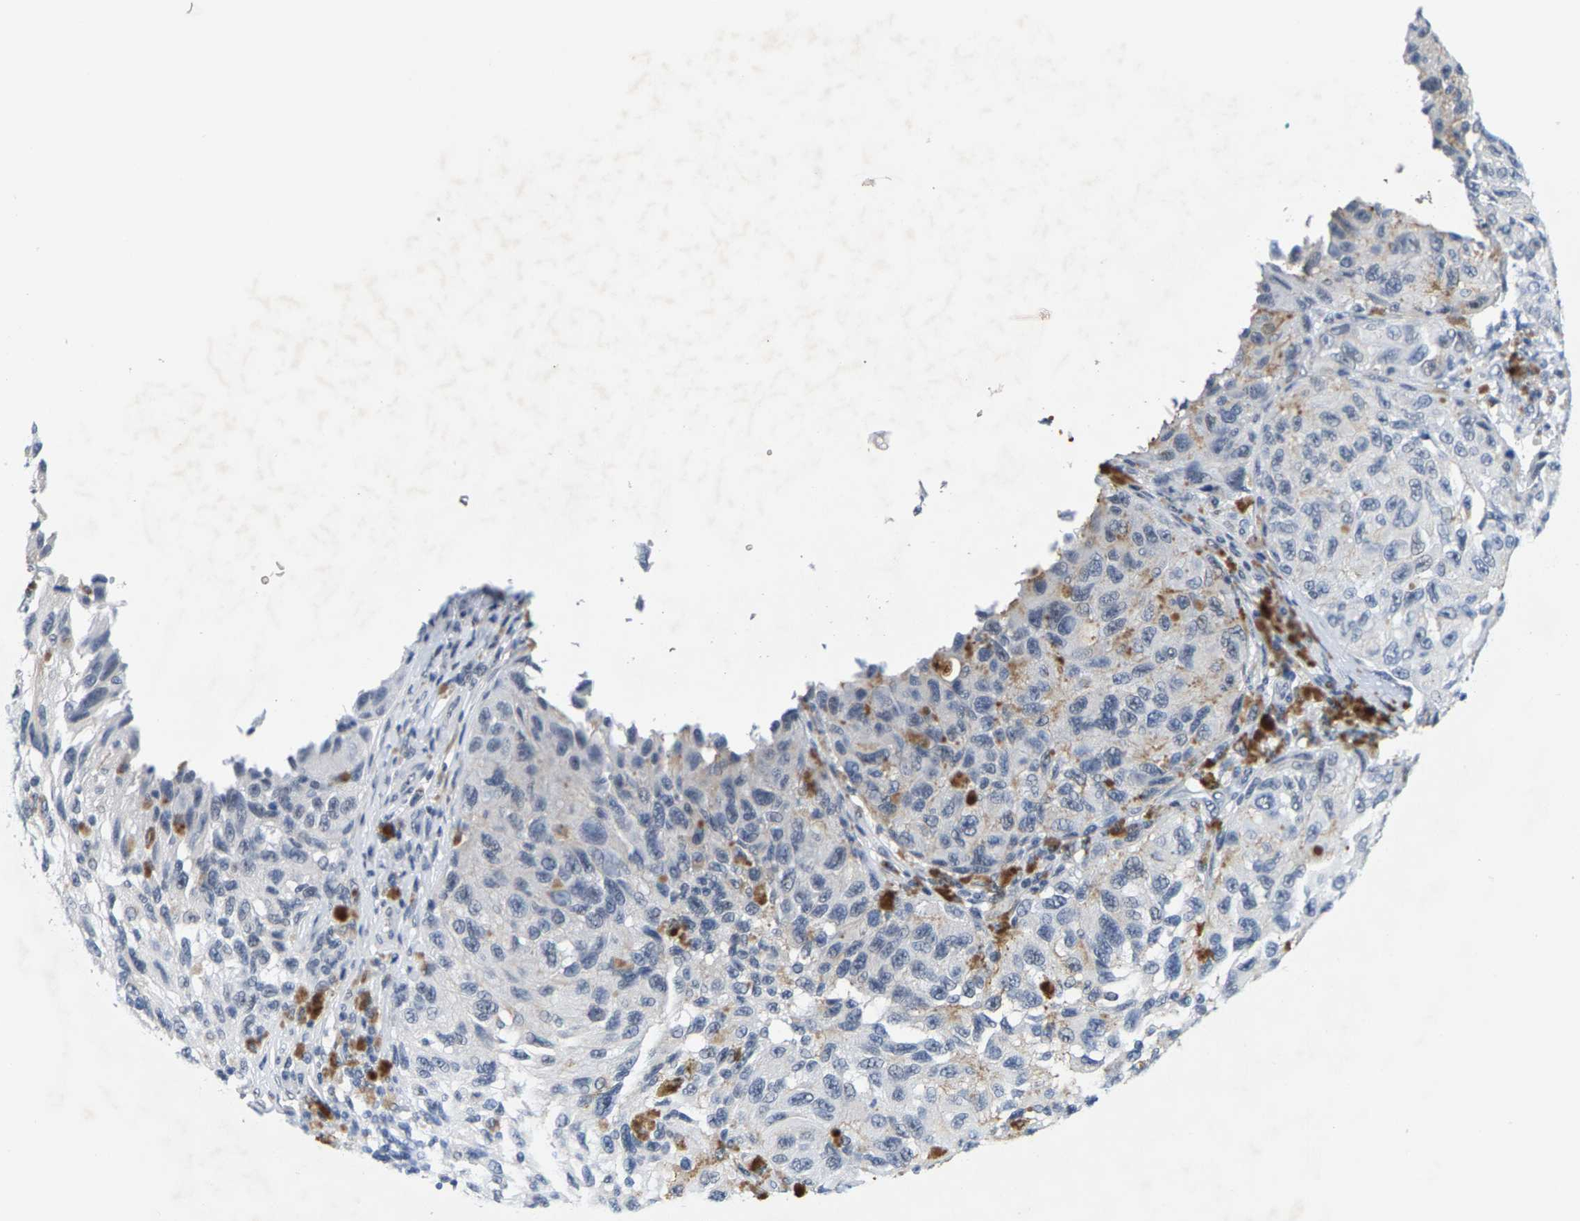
{"staining": {"intensity": "negative", "quantity": "none", "location": "none"}, "tissue": "melanoma", "cell_type": "Tumor cells", "image_type": "cancer", "snomed": [{"axis": "morphology", "description": "Malignant melanoma, NOS"}, {"axis": "topography", "description": "Skin"}], "caption": "Melanoma was stained to show a protein in brown. There is no significant positivity in tumor cells.", "gene": "SETD1B", "patient": {"sex": "female", "age": 73}}